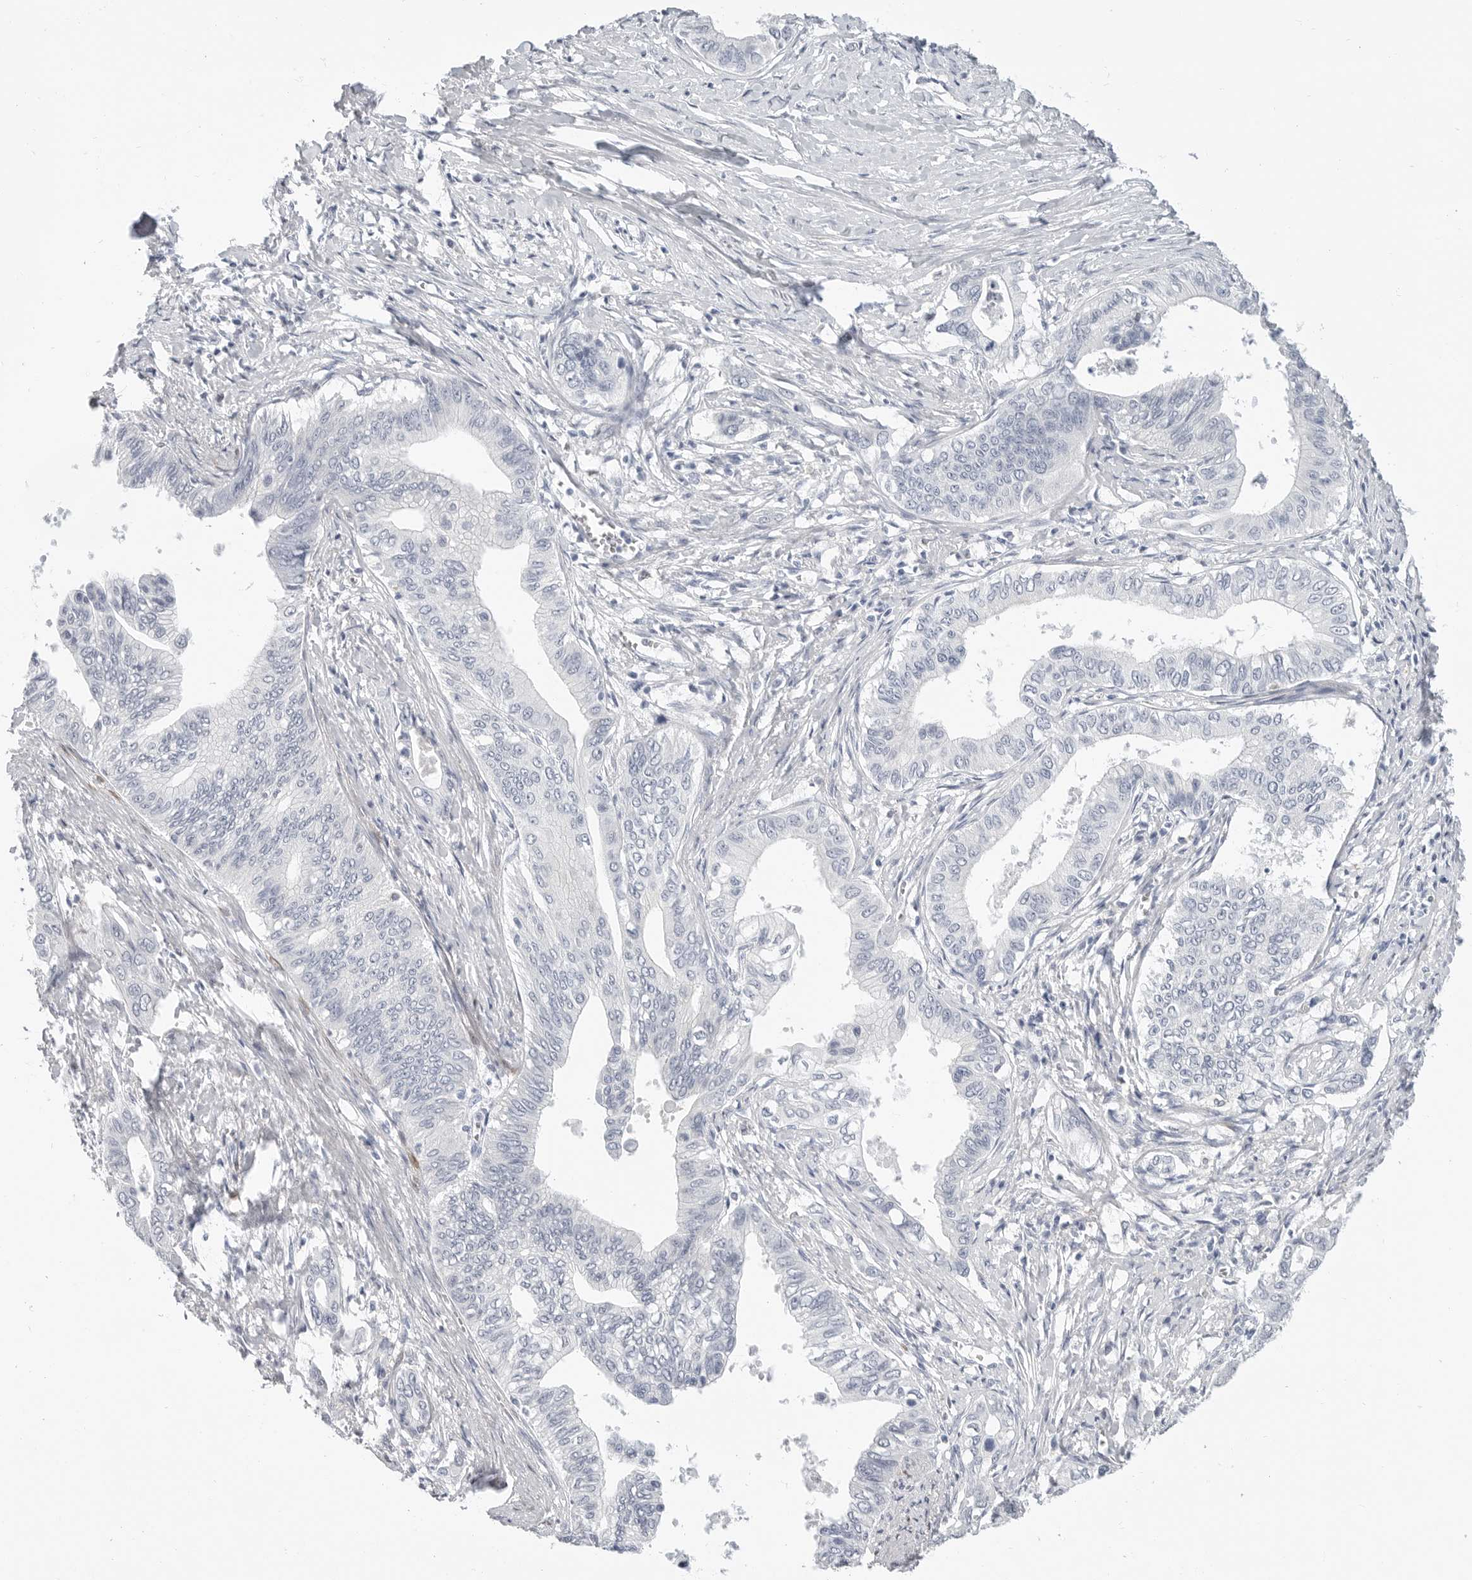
{"staining": {"intensity": "negative", "quantity": "none", "location": "none"}, "tissue": "pancreatic cancer", "cell_type": "Tumor cells", "image_type": "cancer", "snomed": [{"axis": "morphology", "description": "Normal tissue, NOS"}, {"axis": "morphology", "description": "Adenocarcinoma, NOS"}, {"axis": "topography", "description": "Pancreas"}, {"axis": "topography", "description": "Peripheral nerve tissue"}], "caption": "An image of pancreatic cancer (adenocarcinoma) stained for a protein demonstrates no brown staining in tumor cells.", "gene": "PLN", "patient": {"sex": "male", "age": 59}}